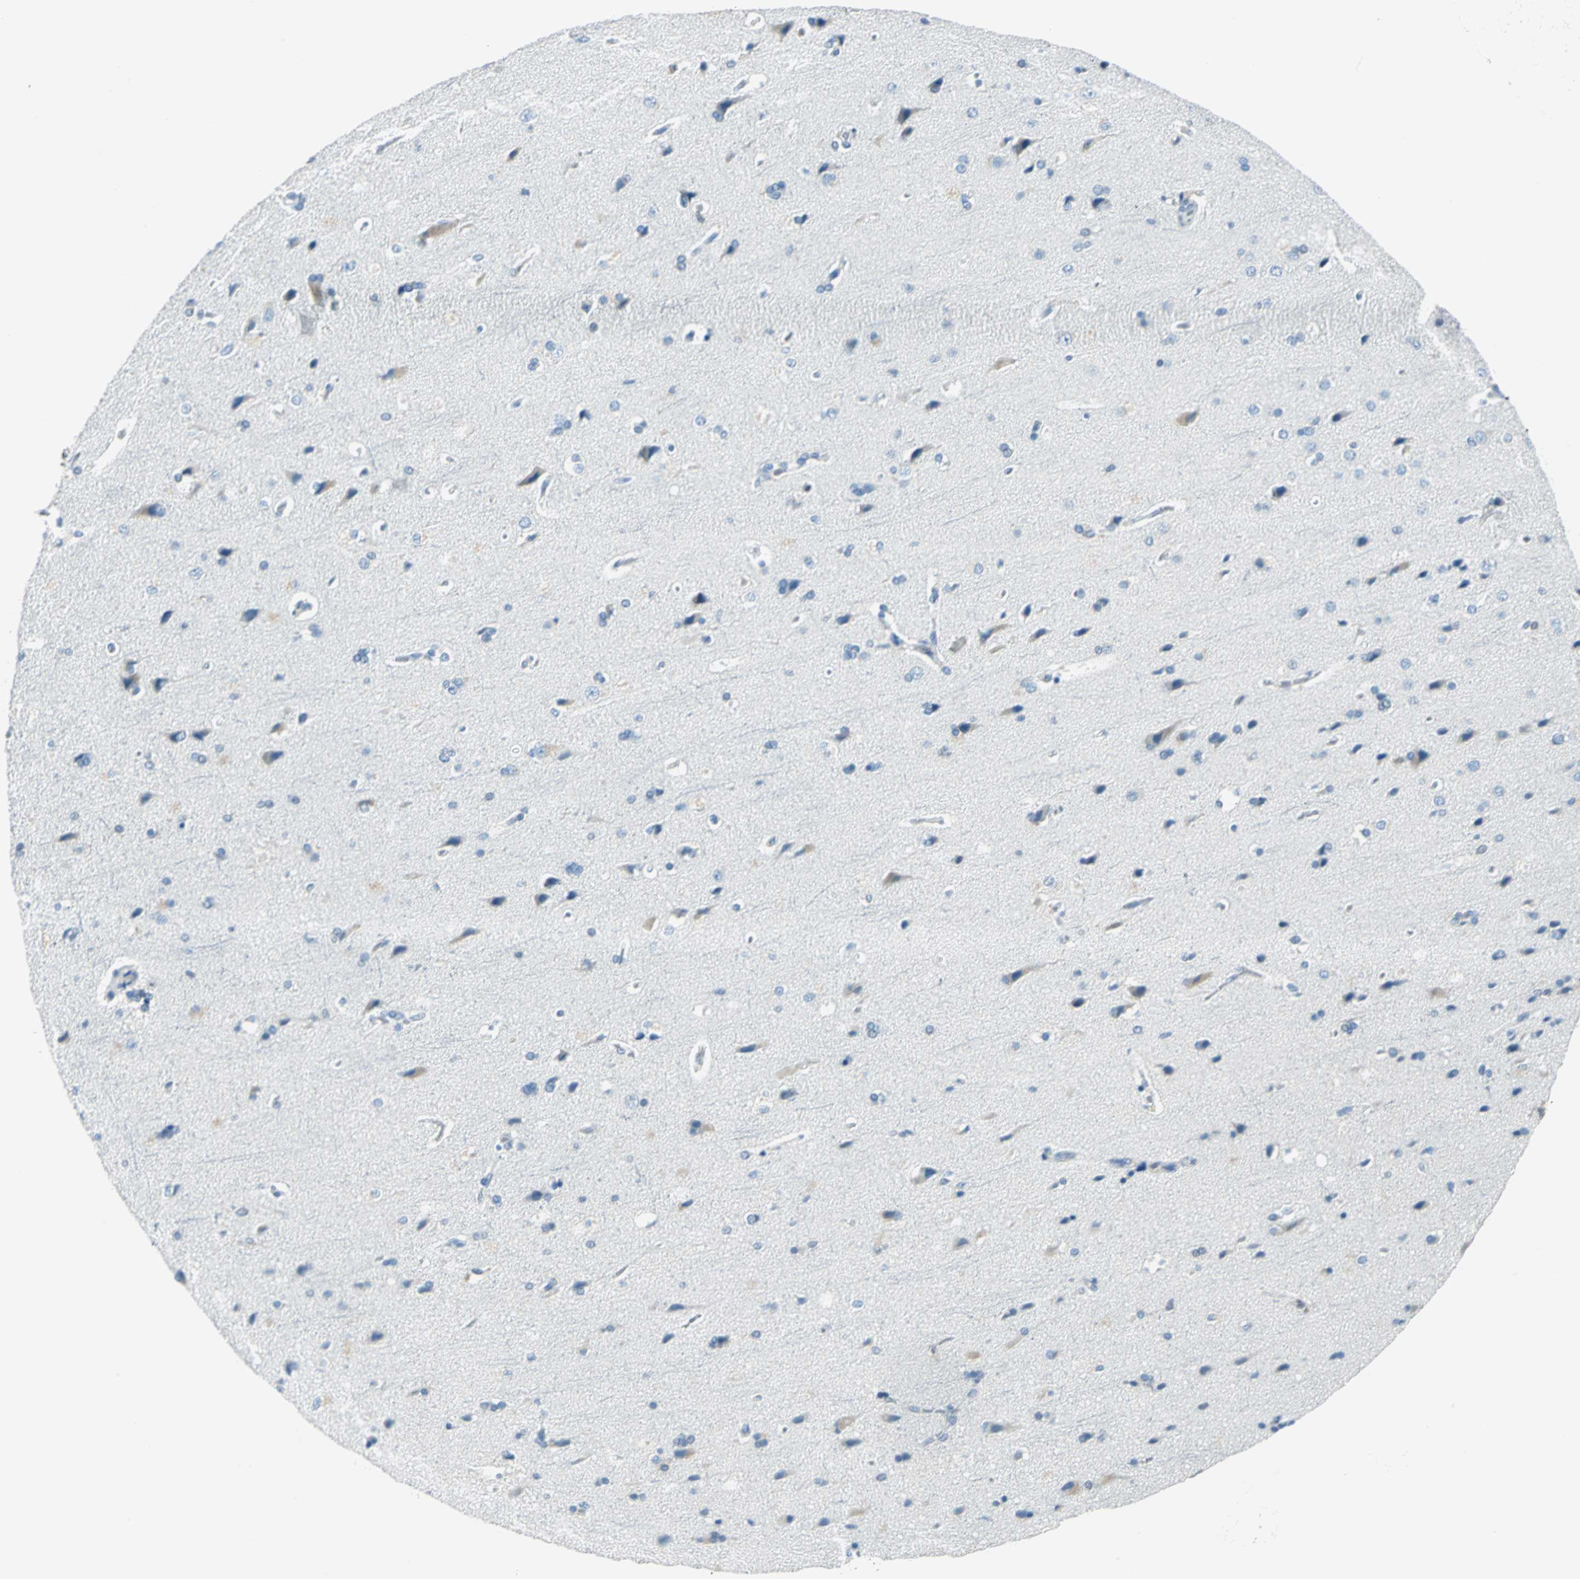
{"staining": {"intensity": "negative", "quantity": "none", "location": "none"}, "tissue": "cerebral cortex", "cell_type": "Endothelial cells", "image_type": "normal", "snomed": [{"axis": "morphology", "description": "Normal tissue, NOS"}, {"axis": "topography", "description": "Cerebral cortex"}], "caption": "Image shows no significant protein expression in endothelial cells of normal cerebral cortex.", "gene": "AKR1A1", "patient": {"sex": "male", "age": 62}}